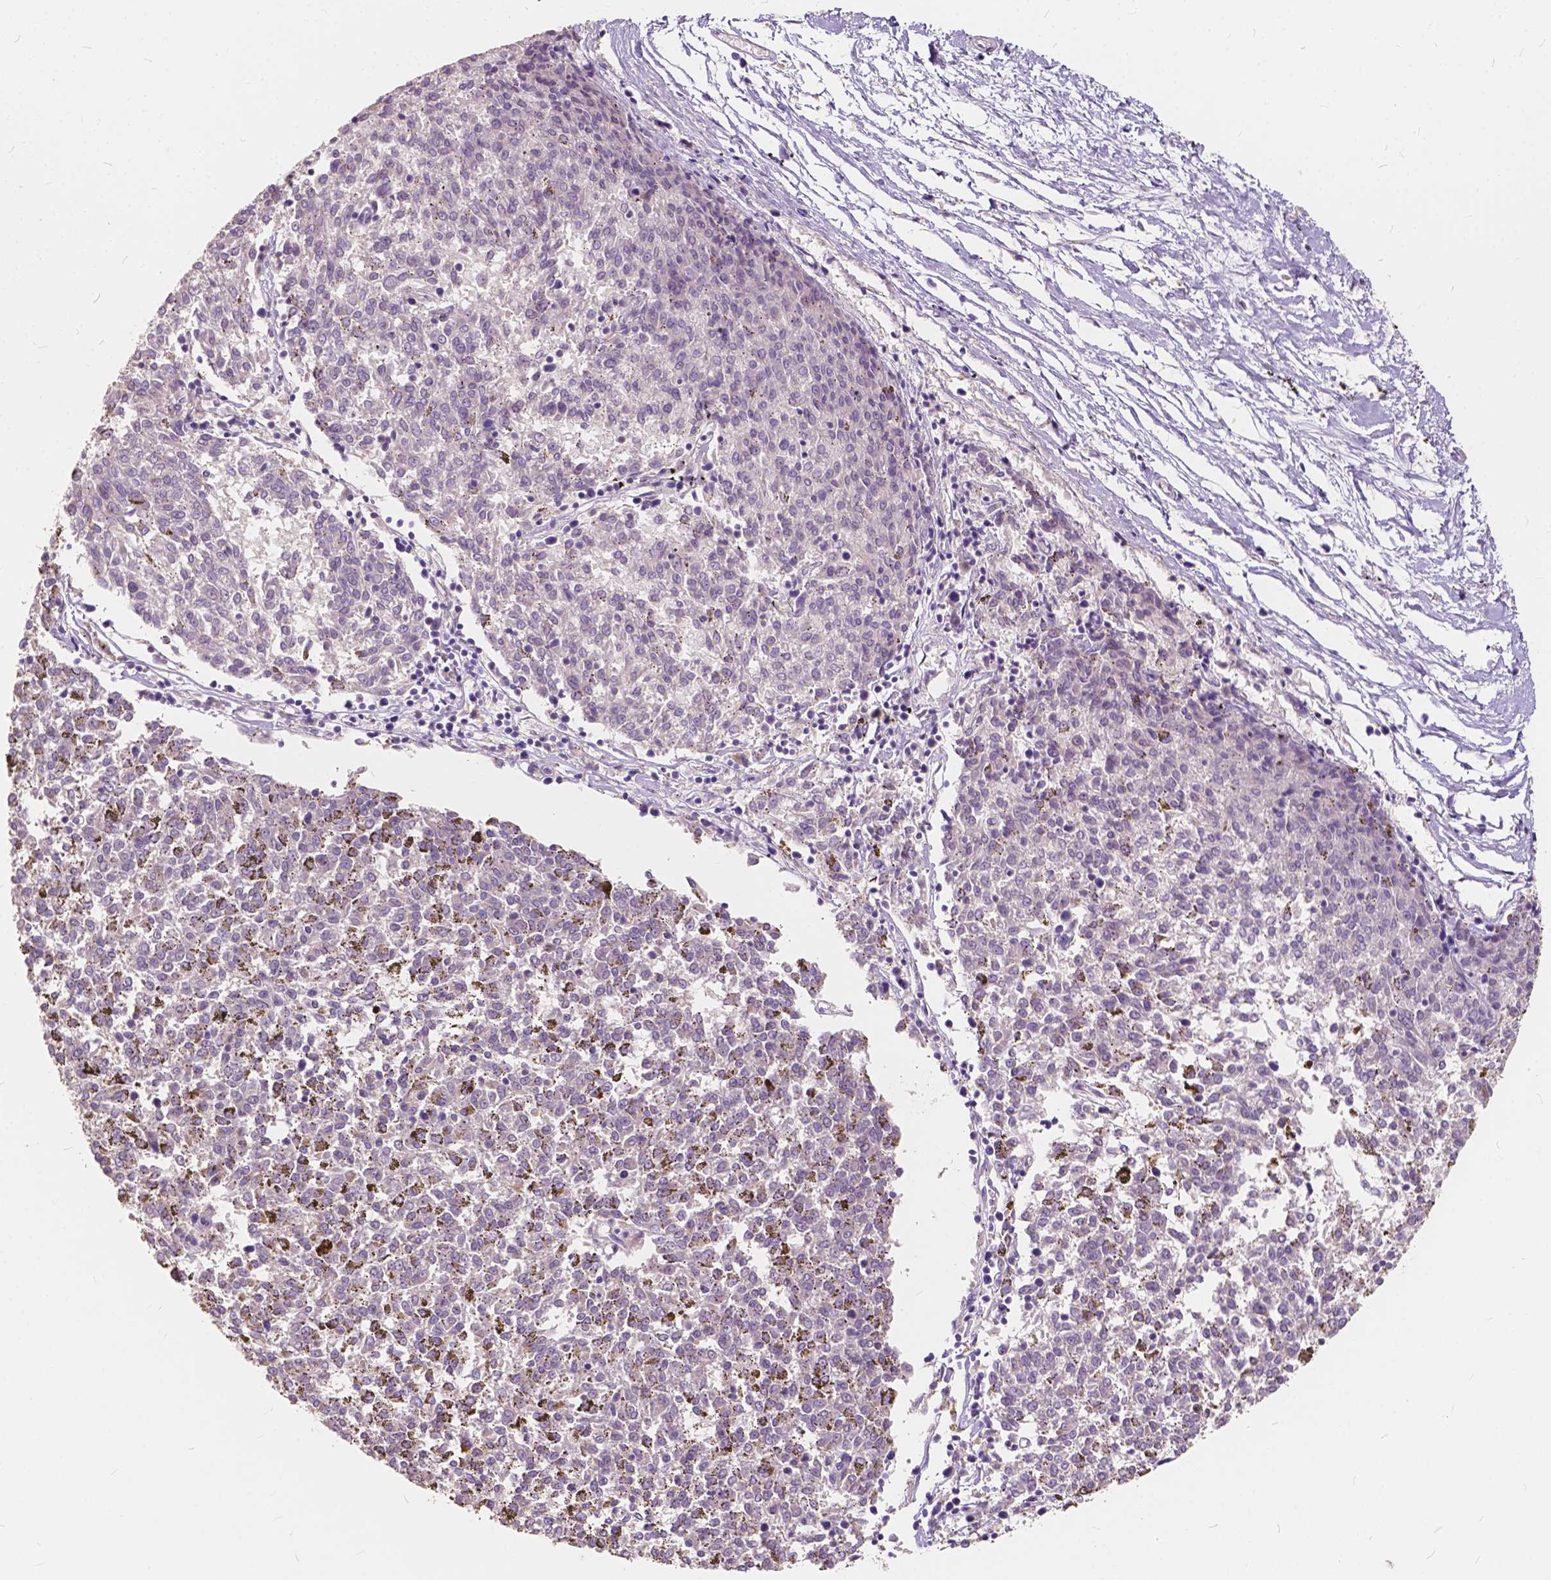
{"staining": {"intensity": "negative", "quantity": "none", "location": "none"}, "tissue": "melanoma", "cell_type": "Tumor cells", "image_type": "cancer", "snomed": [{"axis": "morphology", "description": "Malignant melanoma, NOS"}, {"axis": "topography", "description": "Skin"}], "caption": "Image shows no significant protein expression in tumor cells of melanoma.", "gene": "SLC7A8", "patient": {"sex": "female", "age": 72}}